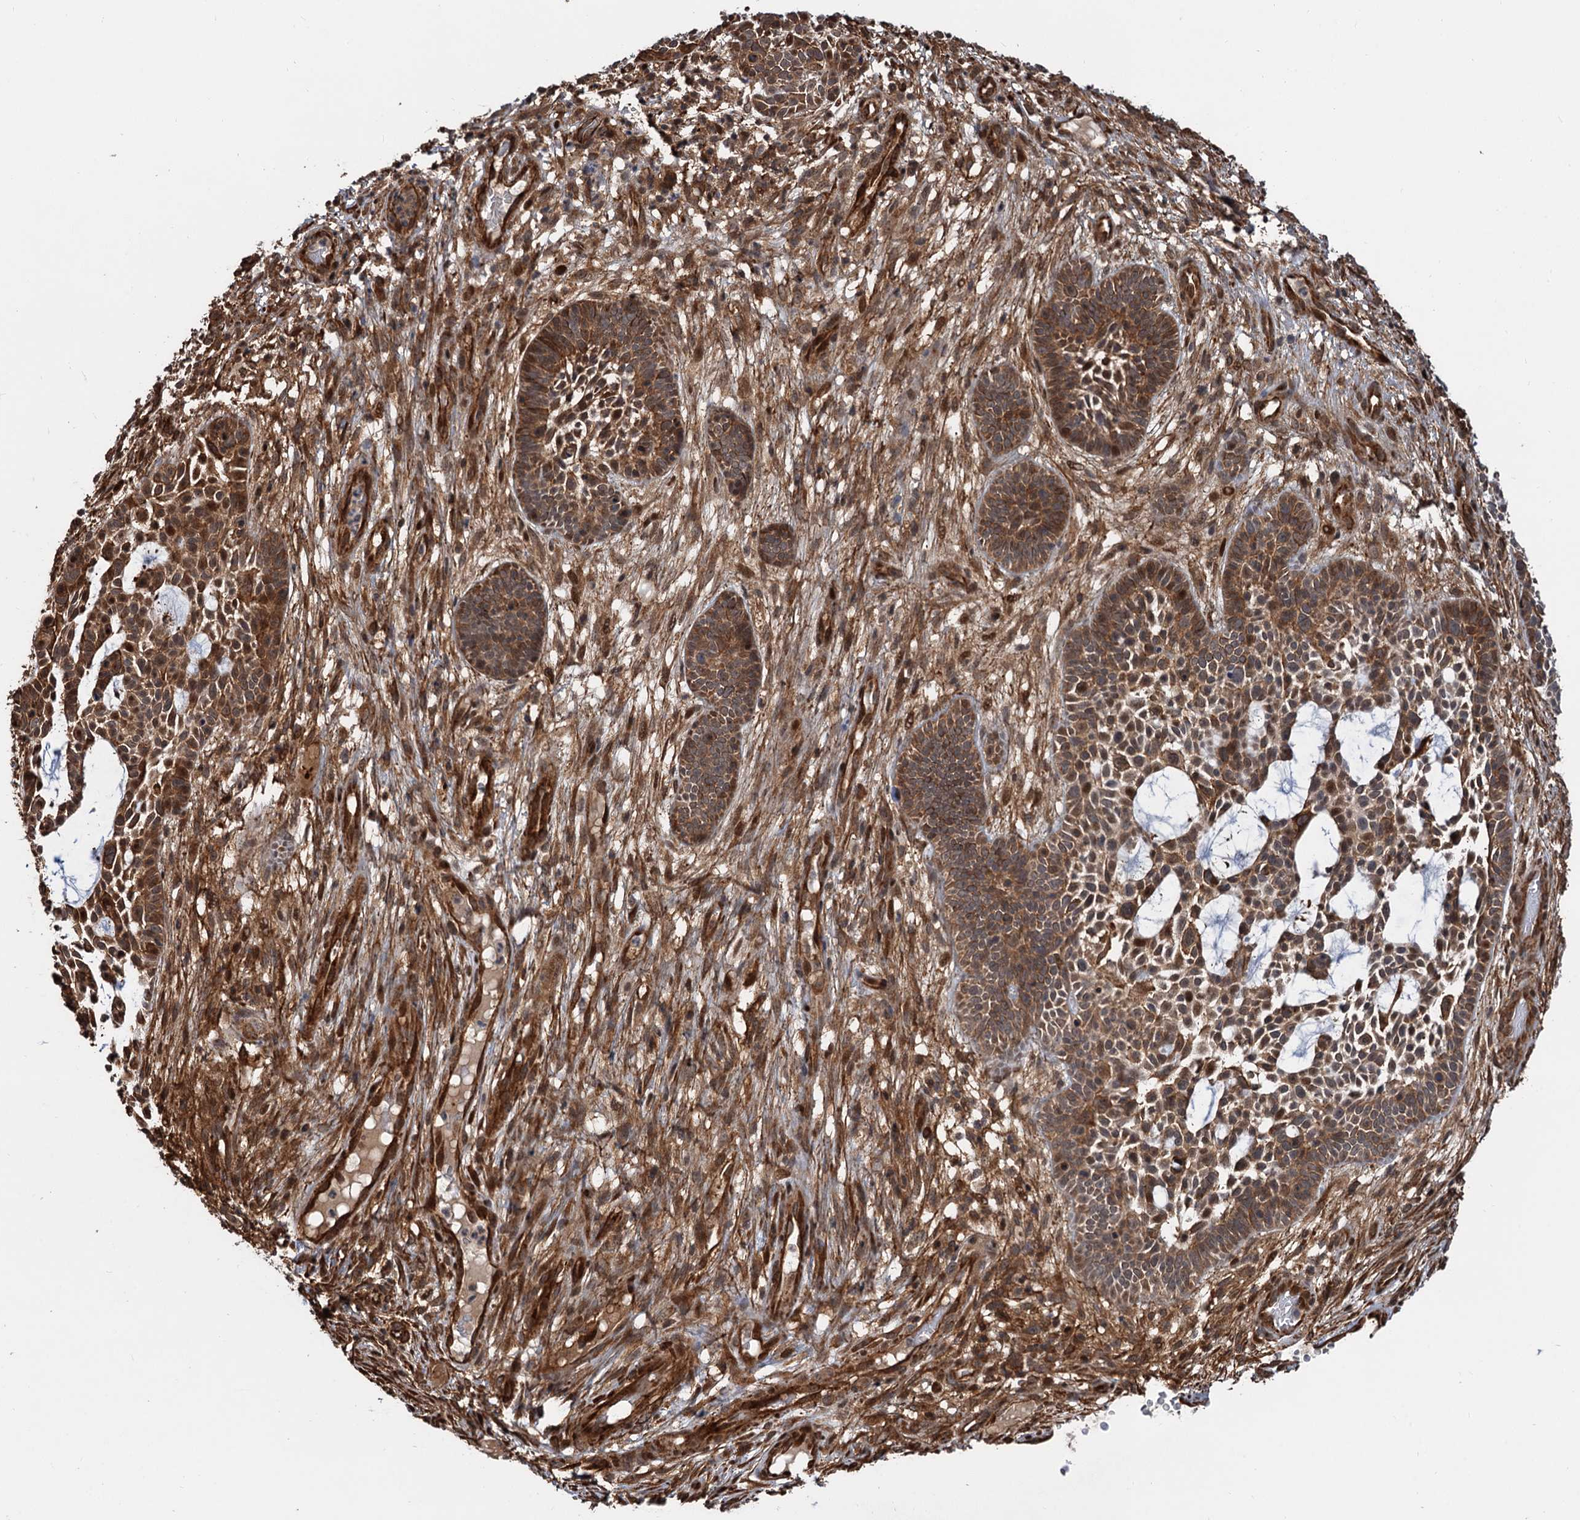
{"staining": {"intensity": "moderate", "quantity": ">75%", "location": "cytoplasmic/membranous"}, "tissue": "skin cancer", "cell_type": "Tumor cells", "image_type": "cancer", "snomed": [{"axis": "morphology", "description": "Basal cell carcinoma"}, {"axis": "topography", "description": "Skin"}], "caption": "Skin cancer tissue demonstrates moderate cytoplasmic/membranous positivity in approximately >75% of tumor cells, visualized by immunohistochemistry.", "gene": "SNRNP25", "patient": {"sex": "male", "age": 89}}